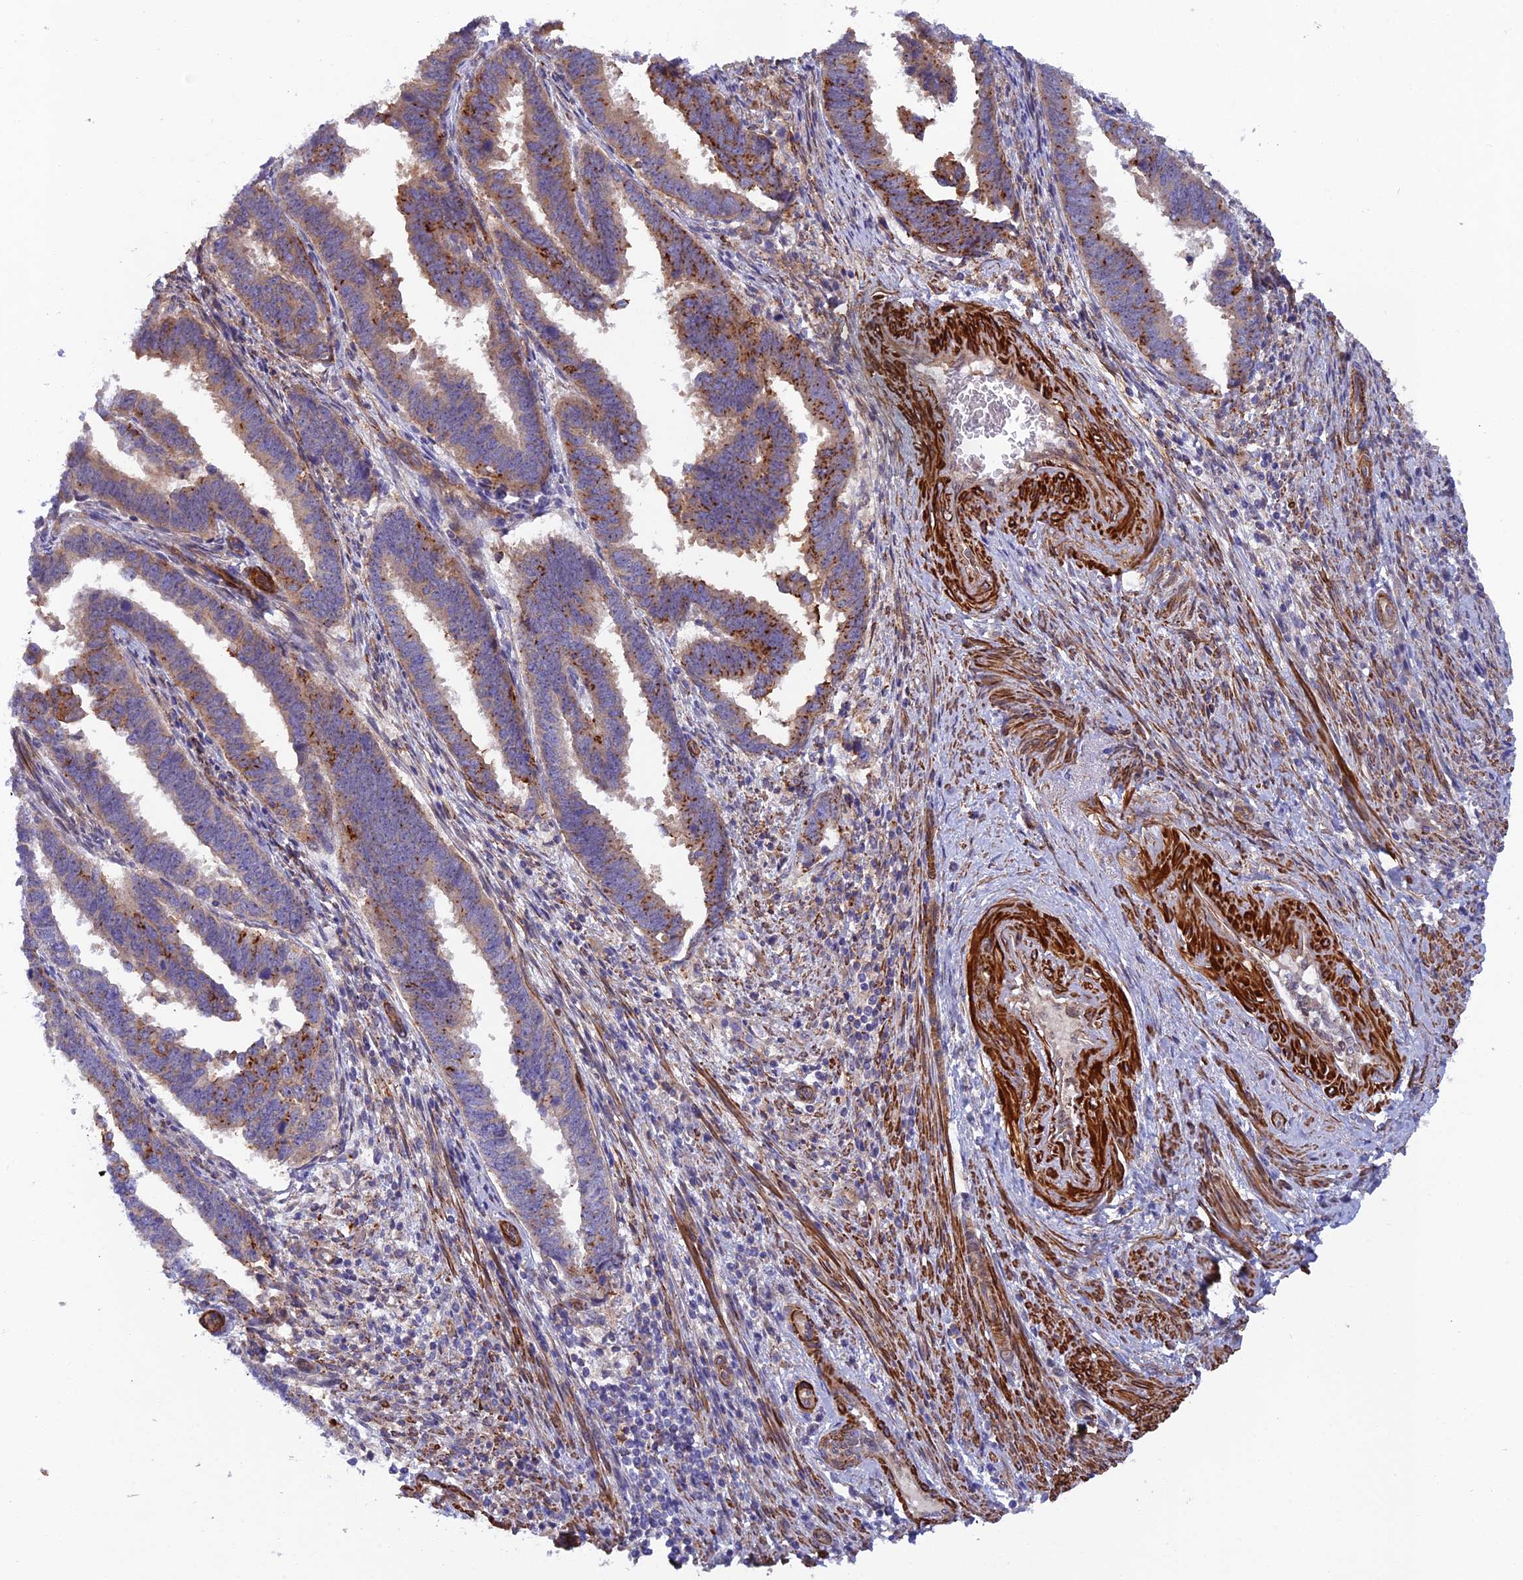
{"staining": {"intensity": "moderate", "quantity": "25%-75%", "location": "cytoplasmic/membranous"}, "tissue": "endometrial cancer", "cell_type": "Tumor cells", "image_type": "cancer", "snomed": [{"axis": "morphology", "description": "Adenocarcinoma, NOS"}, {"axis": "topography", "description": "Endometrium"}], "caption": "Brown immunohistochemical staining in endometrial adenocarcinoma displays moderate cytoplasmic/membranous staining in approximately 25%-75% of tumor cells. (brown staining indicates protein expression, while blue staining denotes nuclei).", "gene": "RALGAPA2", "patient": {"sex": "female", "age": 75}}